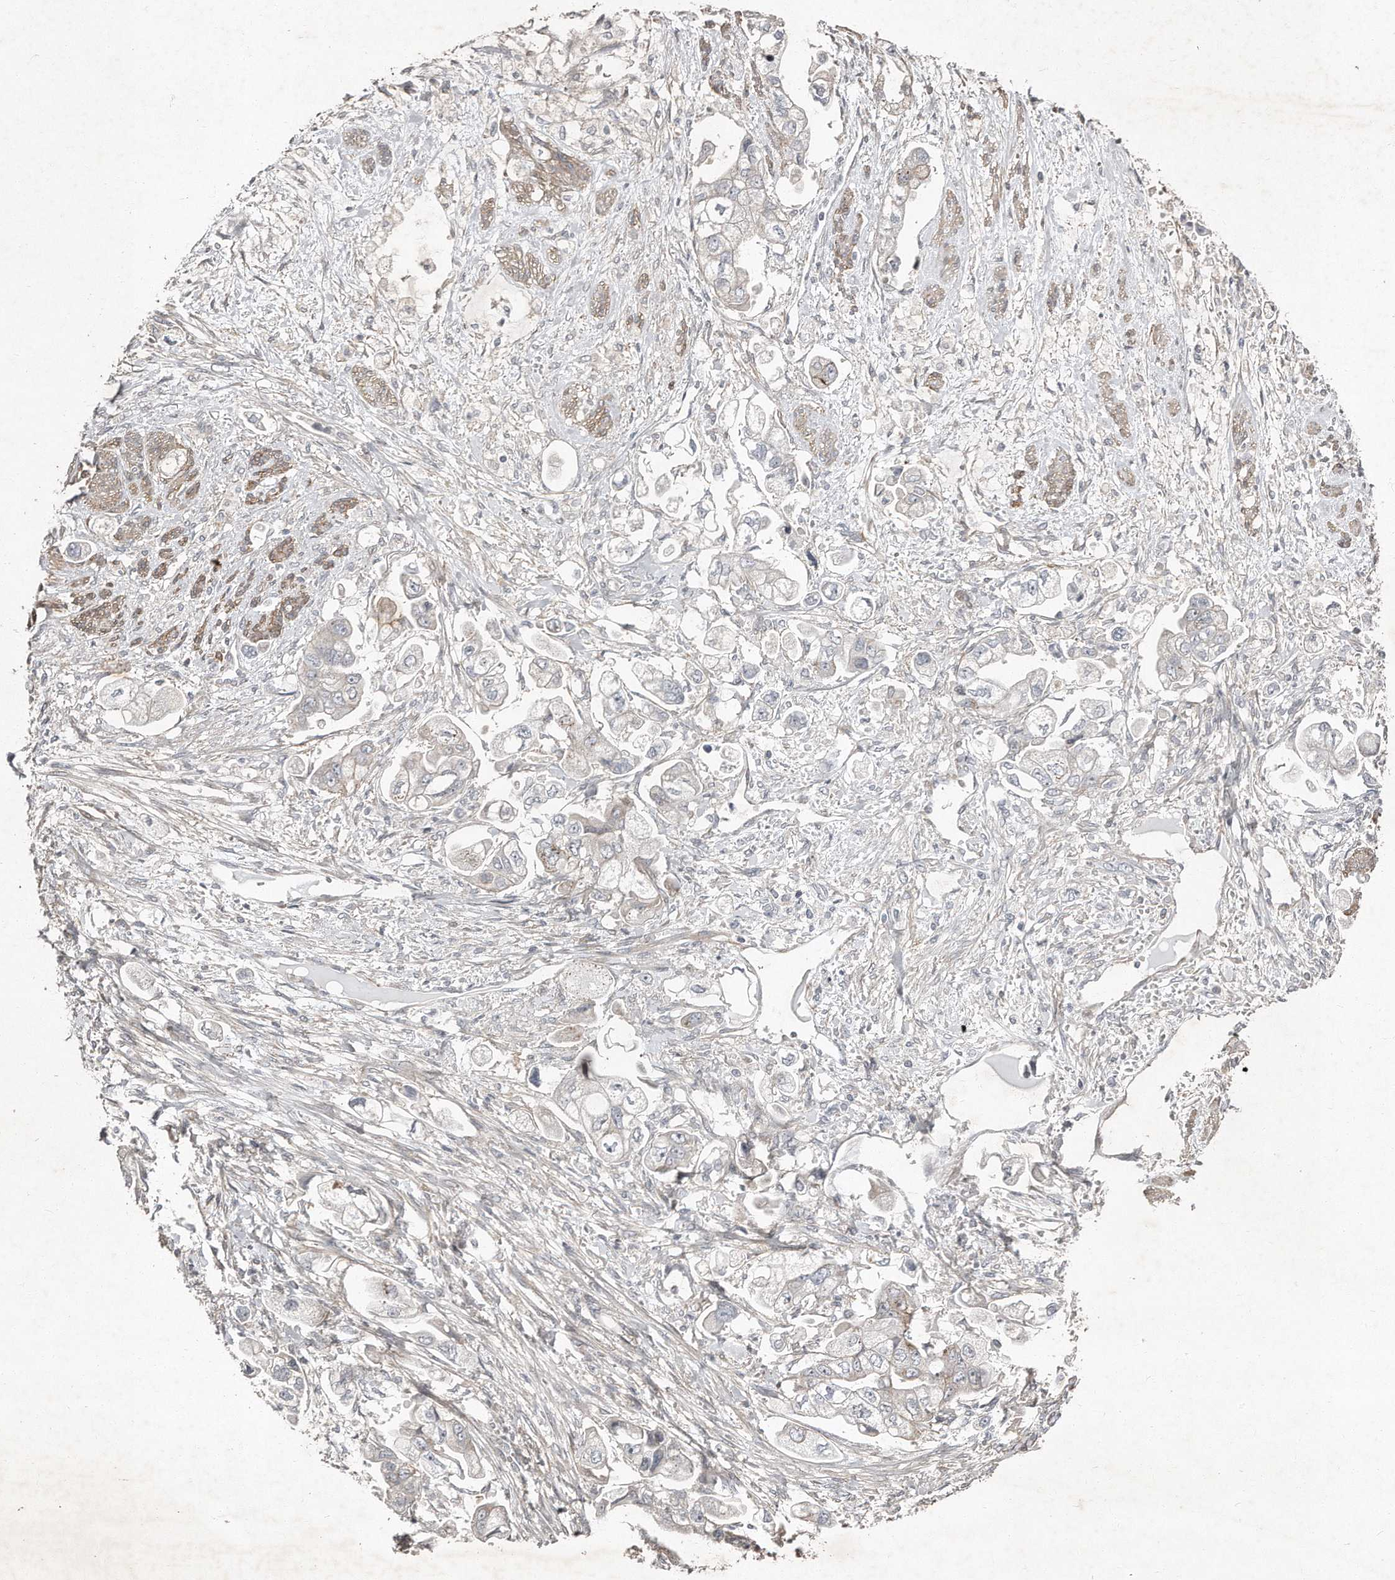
{"staining": {"intensity": "negative", "quantity": "none", "location": "none"}, "tissue": "stomach cancer", "cell_type": "Tumor cells", "image_type": "cancer", "snomed": [{"axis": "morphology", "description": "Adenocarcinoma, NOS"}, {"axis": "topography", "description": "Stomach"}], "caption": "Image shows no significant protein positivity in tumor cells of stomach cancer (adenocarcinoma). Nuclei are stained in blue.", "gene": "SNAP47", "patient": {"sex": "male", "age": 62}}